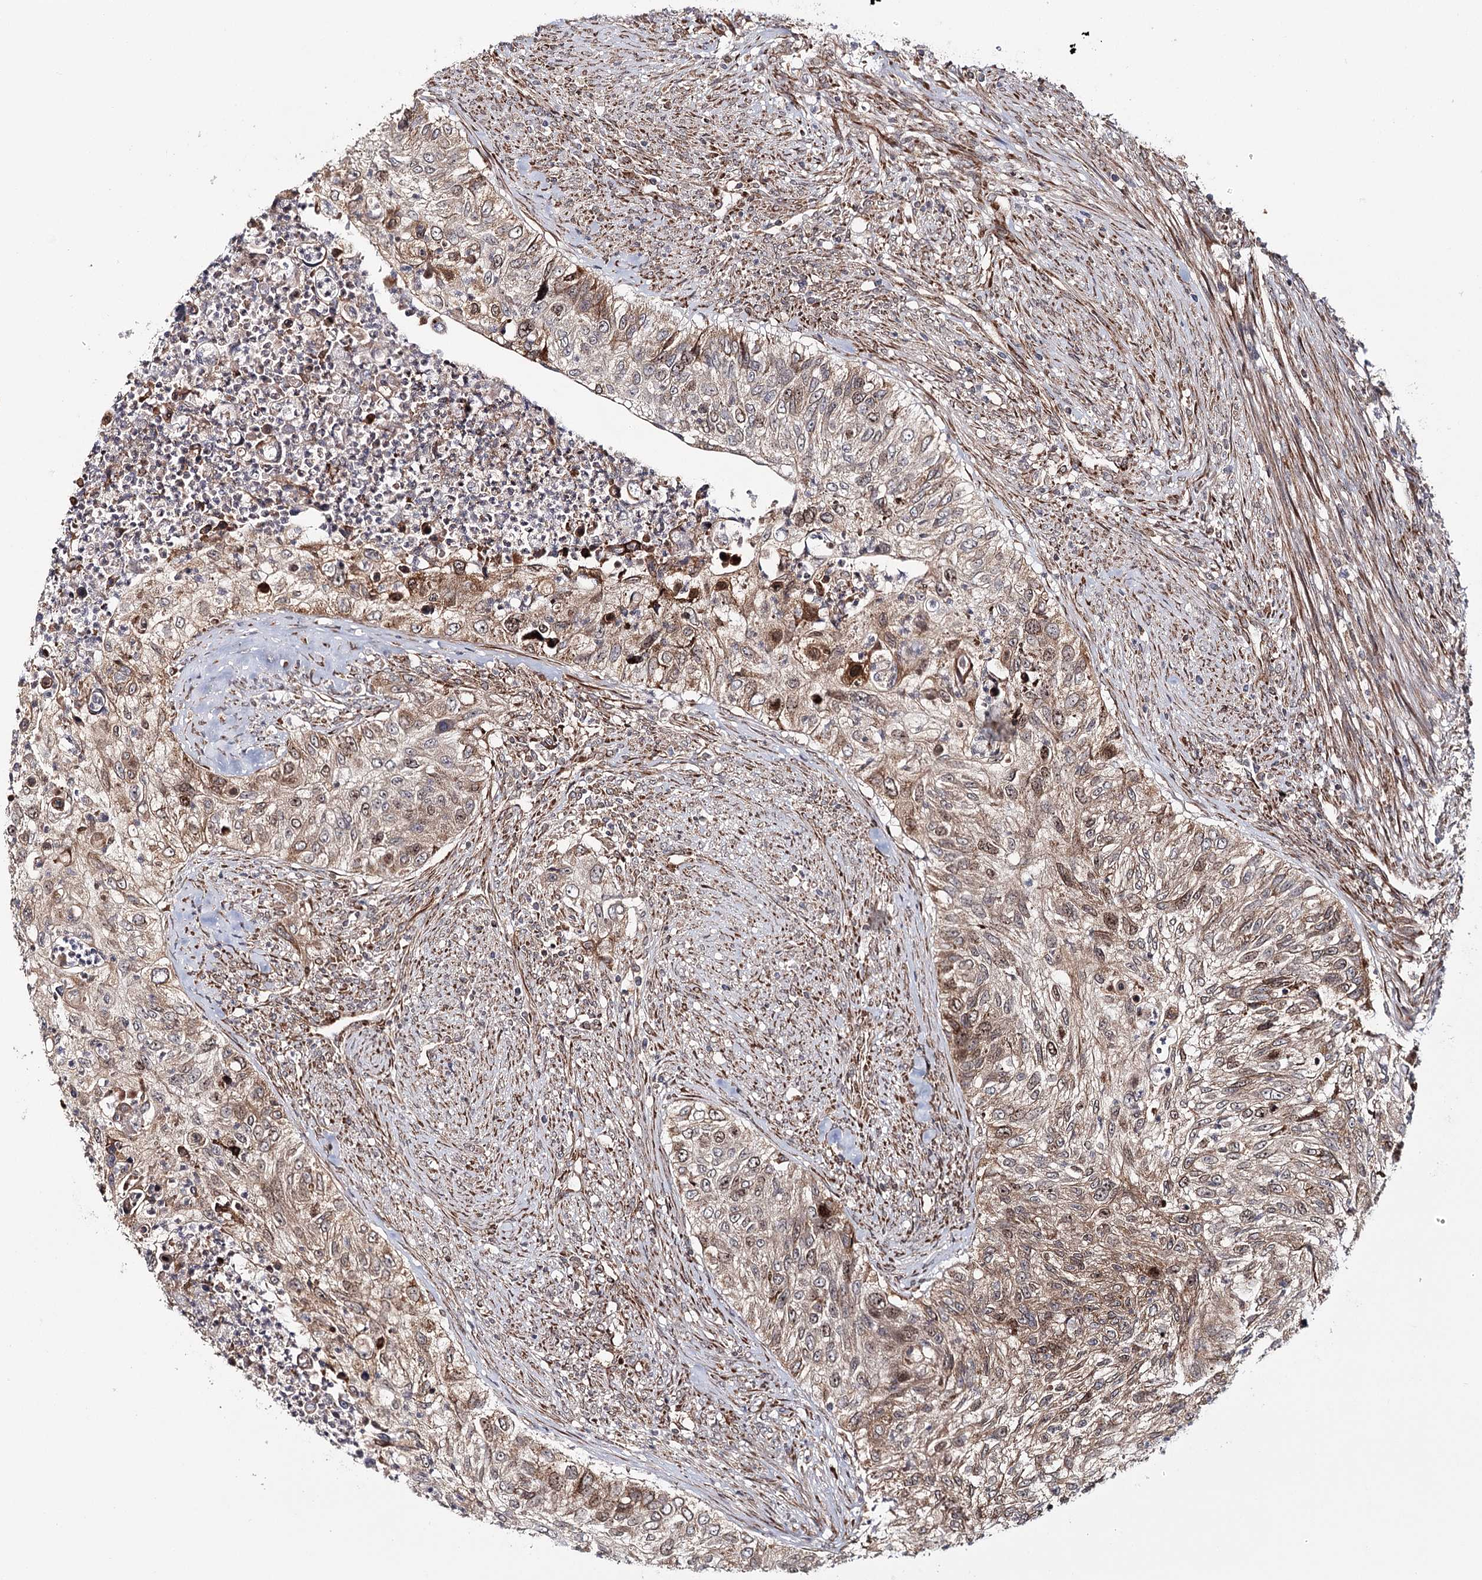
{"staining": {"intensity": "moderate", "quantity": "25%-75%", "location": "cytoplasmic/membranous,nuclear"}, "tissue": "urothelial cancer", "cell_type": "Tumor cells", "image_type": "cancer", "snomed": [{"axis": "morphology", "description": "Urothelial carcinoma, High grade"}, {"axis": "topography", "description": "Urinary bladder"}], "caption": "Human high-grade urothelial carcinoma stained with a brown dye shows moderate cytoplasmic/membranous and nuclear positive staining in approximately 25%-75% of tumor cells.", "gene": "MKNK1", "patient": {"sex": "female", "age": 60}}